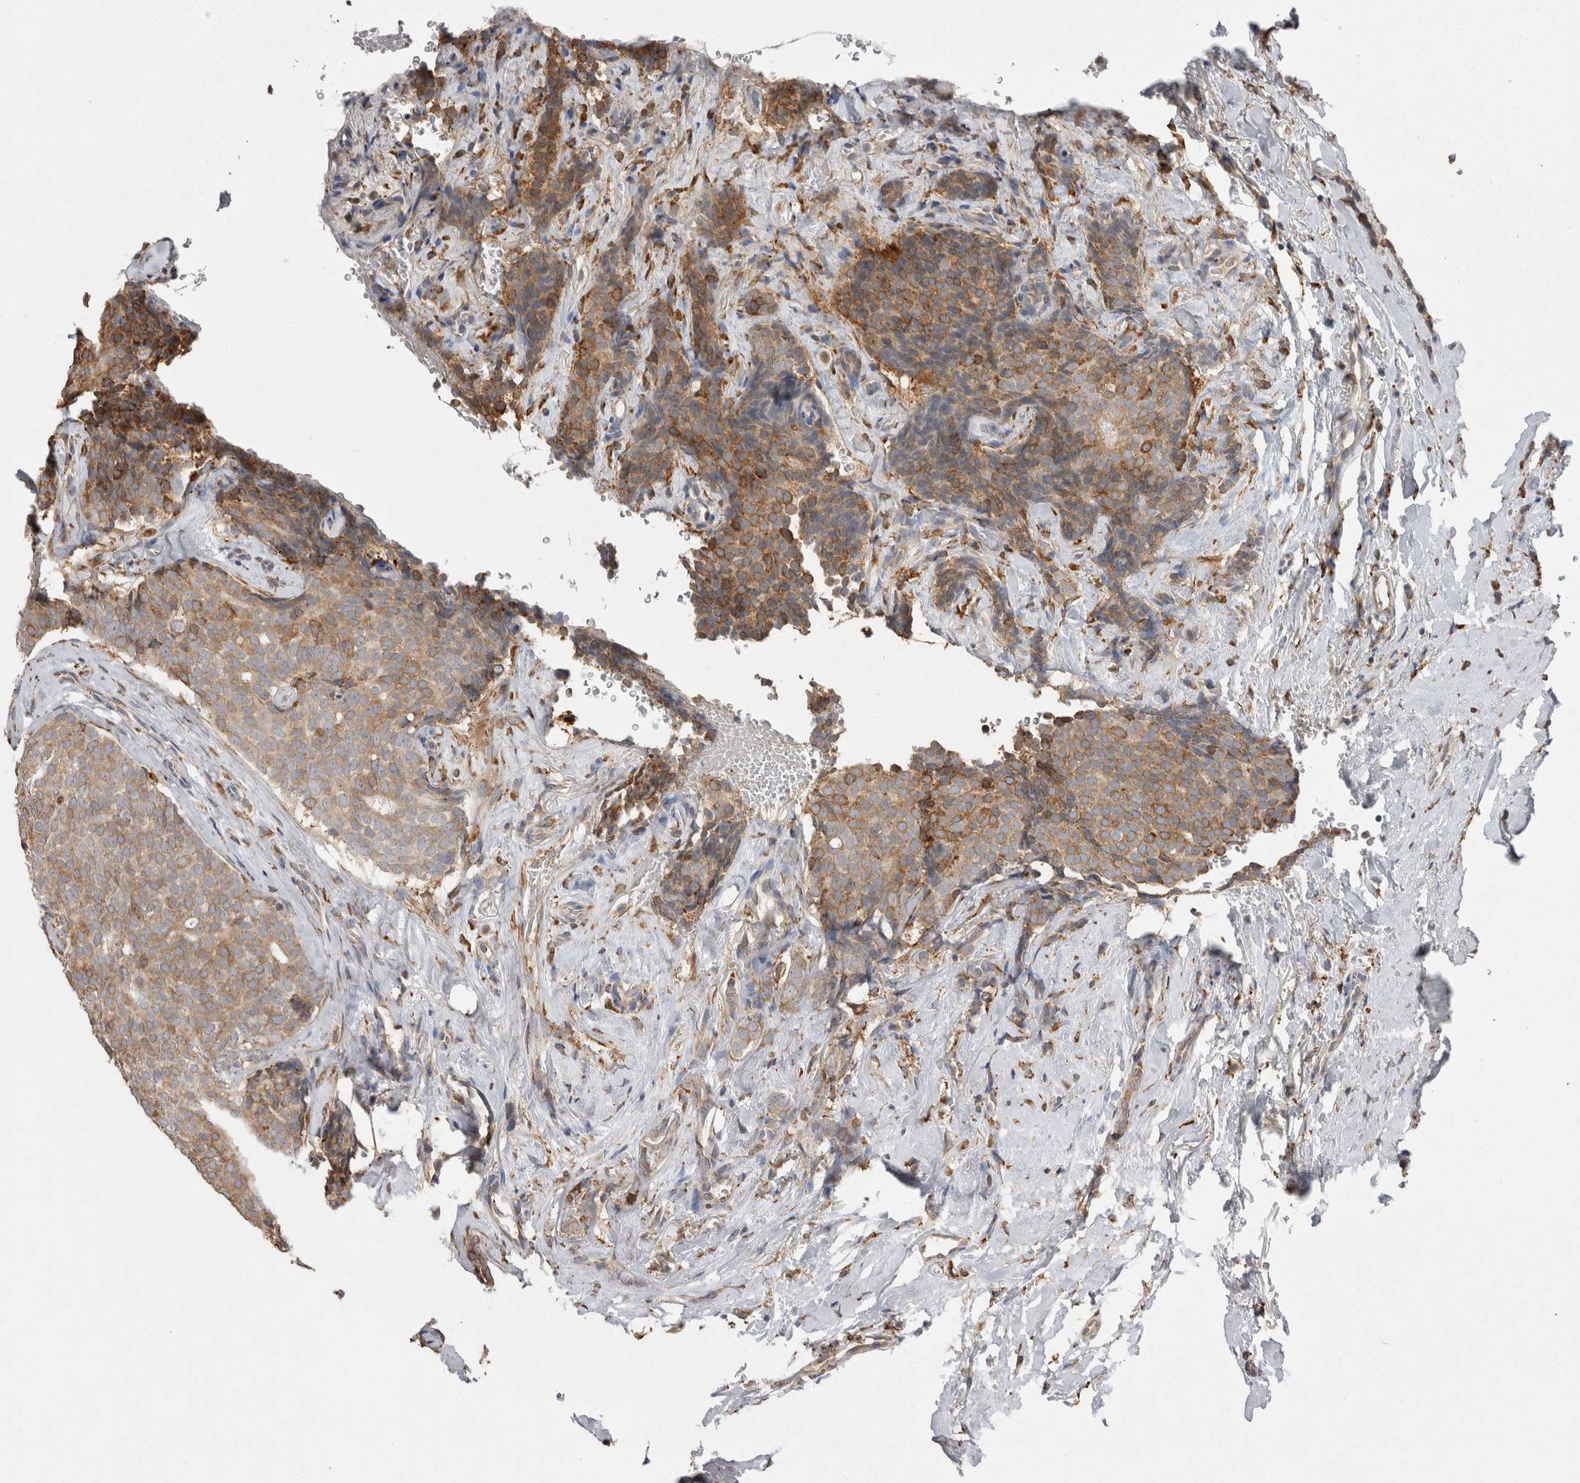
{"staining": {"intensity": "moderate", "quantity": ">75%", "location": "cytoplasmic/membranous"}, "tissue": "breast cancer", "cell_type": "Tumor cells", "image_type": "cancer", "snomed": [{"axis": "morphology", "description": "Lobular carcinoma"}, {"axis": "topography", "description": "Skin"}, {"axis": "topography", "description": "Breast"}], "caption": "Breast cancer (lobular carcinoma) tissue reveals moderate cytoplasmic/membranous expression in about >75% of tumor cells", "gene": "LRPAP1", "patient": {"sex": "female", "age": 46}}